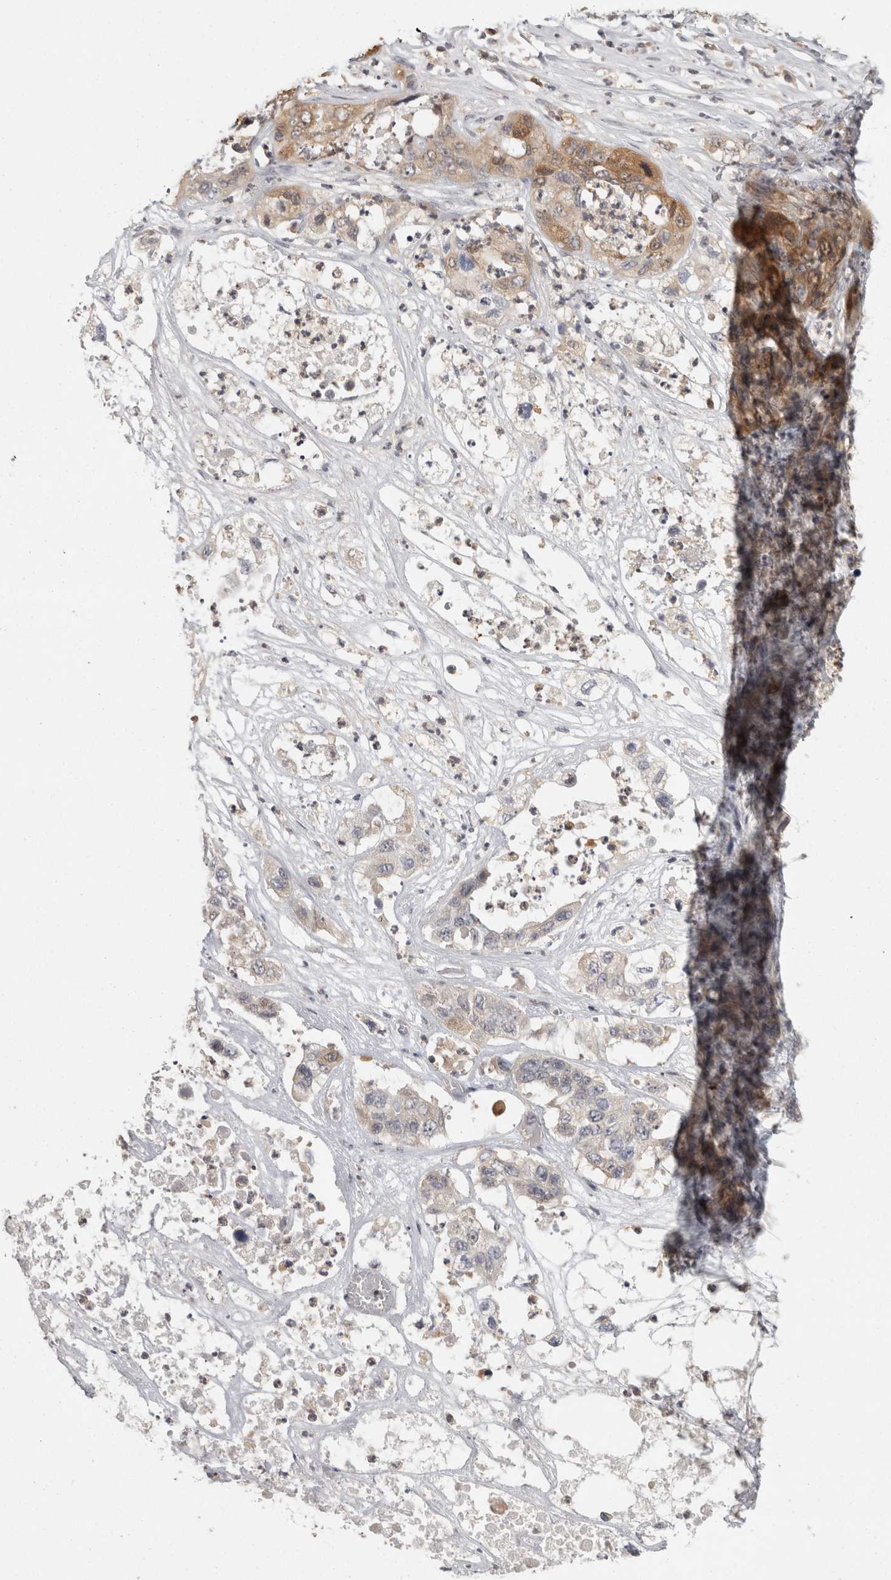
{"staining": {"intensity": "moderate", "quantity": ">75%", "location": "cytoplasmic/membranous,nuclear"}, "tissue": "pancreatic cancer", "cell_type": "Tumor cells", "image_type": "cancer", "snomed": [{"axis": "morphology", "description": "Adenocarcinoma, NOS"}, {"axis": "topography", "description": "Pancreas"}], "caption": "Immunohistochemistry (IHC) of human pancreatic cancer exhibits medium levels of moderate cytoplasmic/membranous and nuclear expression in about >75% of tumor cells. The protein of interest is stained brown, and the nuclei are stained in blue (DAB (3,3'-diaminobenzidine) IHC with brightfield microscopy, high magnification).", "gene": "ACAT2", "patient": {"sex": "female", "age": 78}}